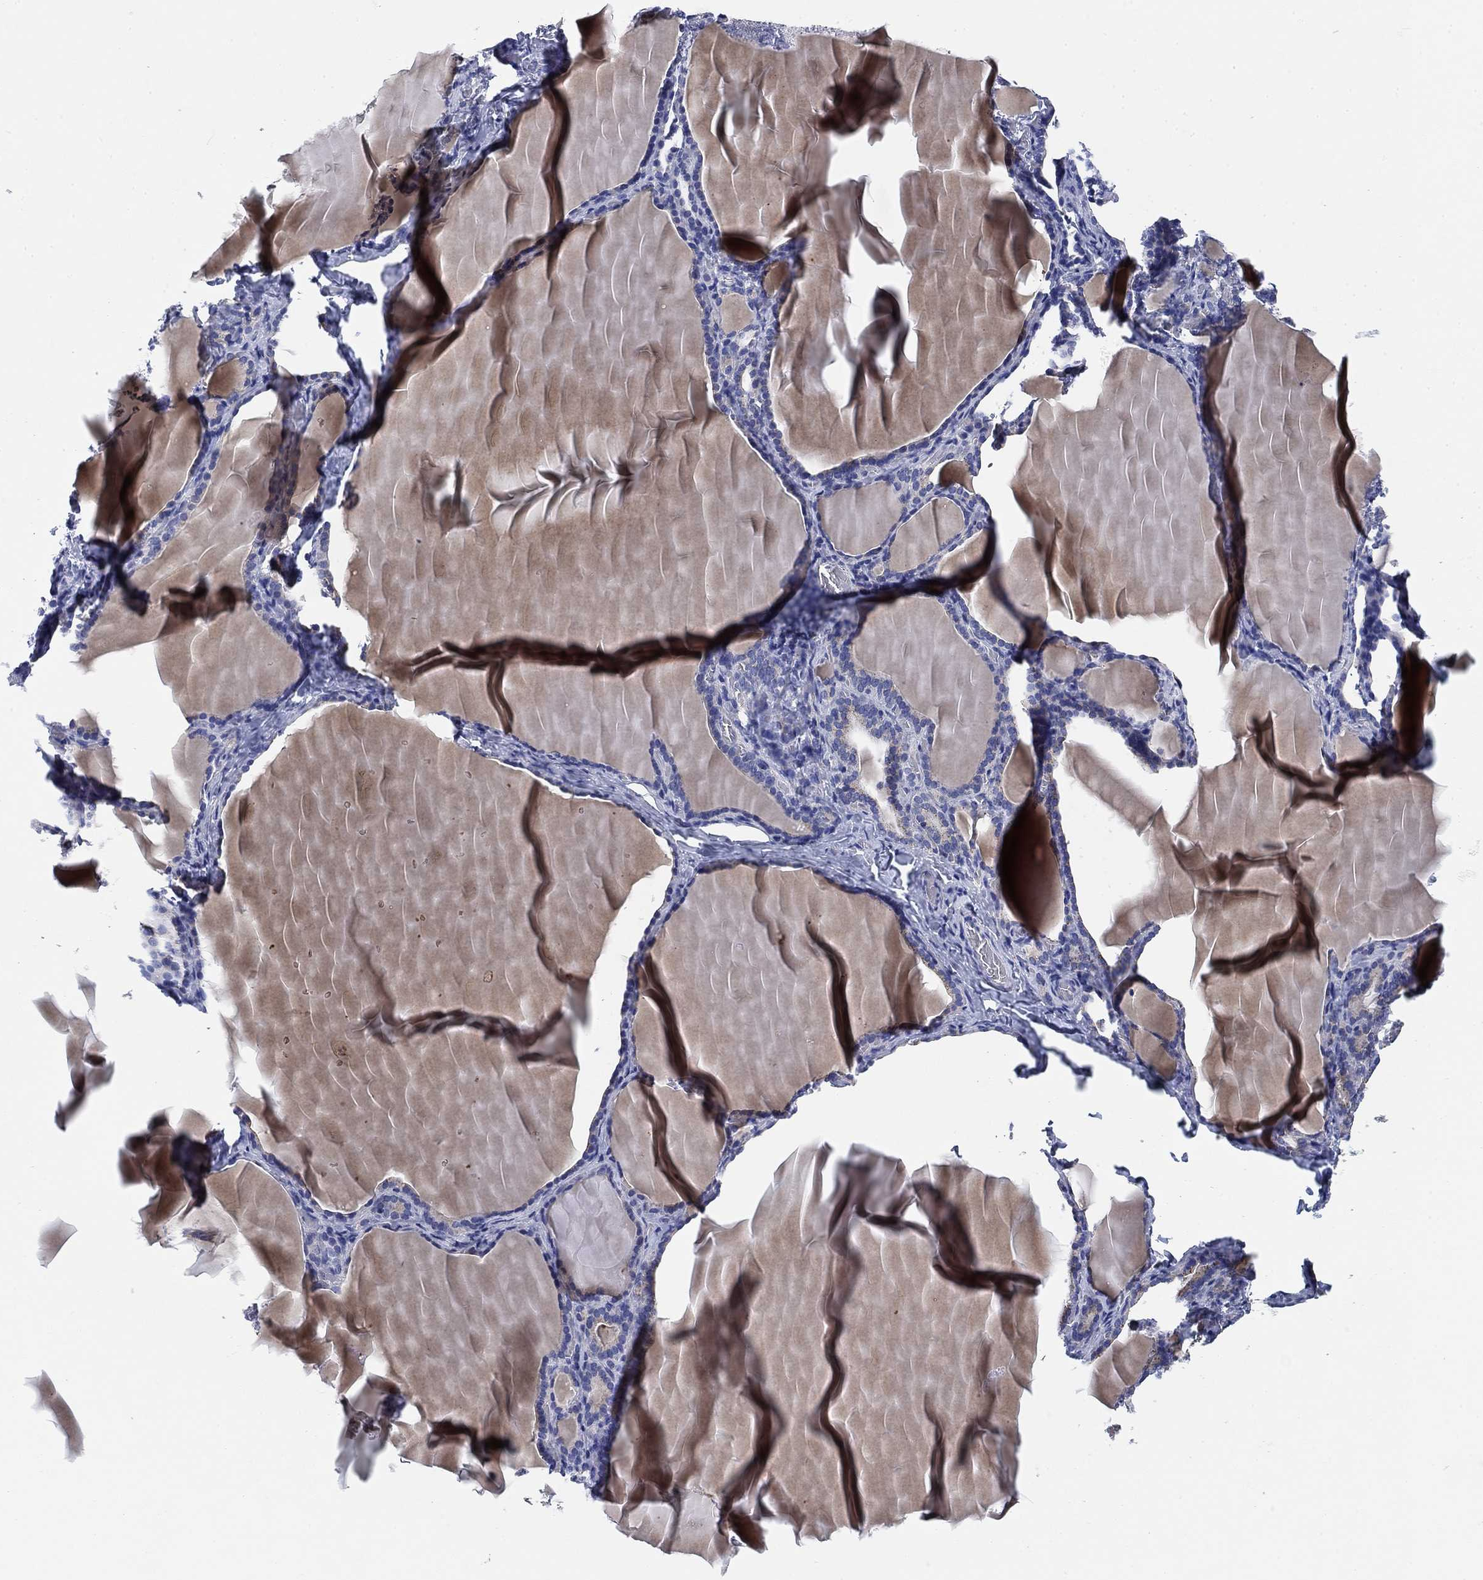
{"staining": {"intensity": "negative", "quantity": "none", "location": "none"}, "tissue": "thyroid gland", "cell_type": "Glandular cells", "image_type": "normal", "snomed": [{"axis": "morphology", "description": "Normal tissue, NOS"}, {"axis": "morphology", "description": "Hyperplasia, NOS"}, {"axis": "topography", "description": "Thyroid gland"}], "caption": "The photomicrograph exhibits no significant positivity in glandular cells of thyroid gland. Nuclei are stained in blue.", "gene": "NACAD", "patient": {"sex": "female", "age": 27}}